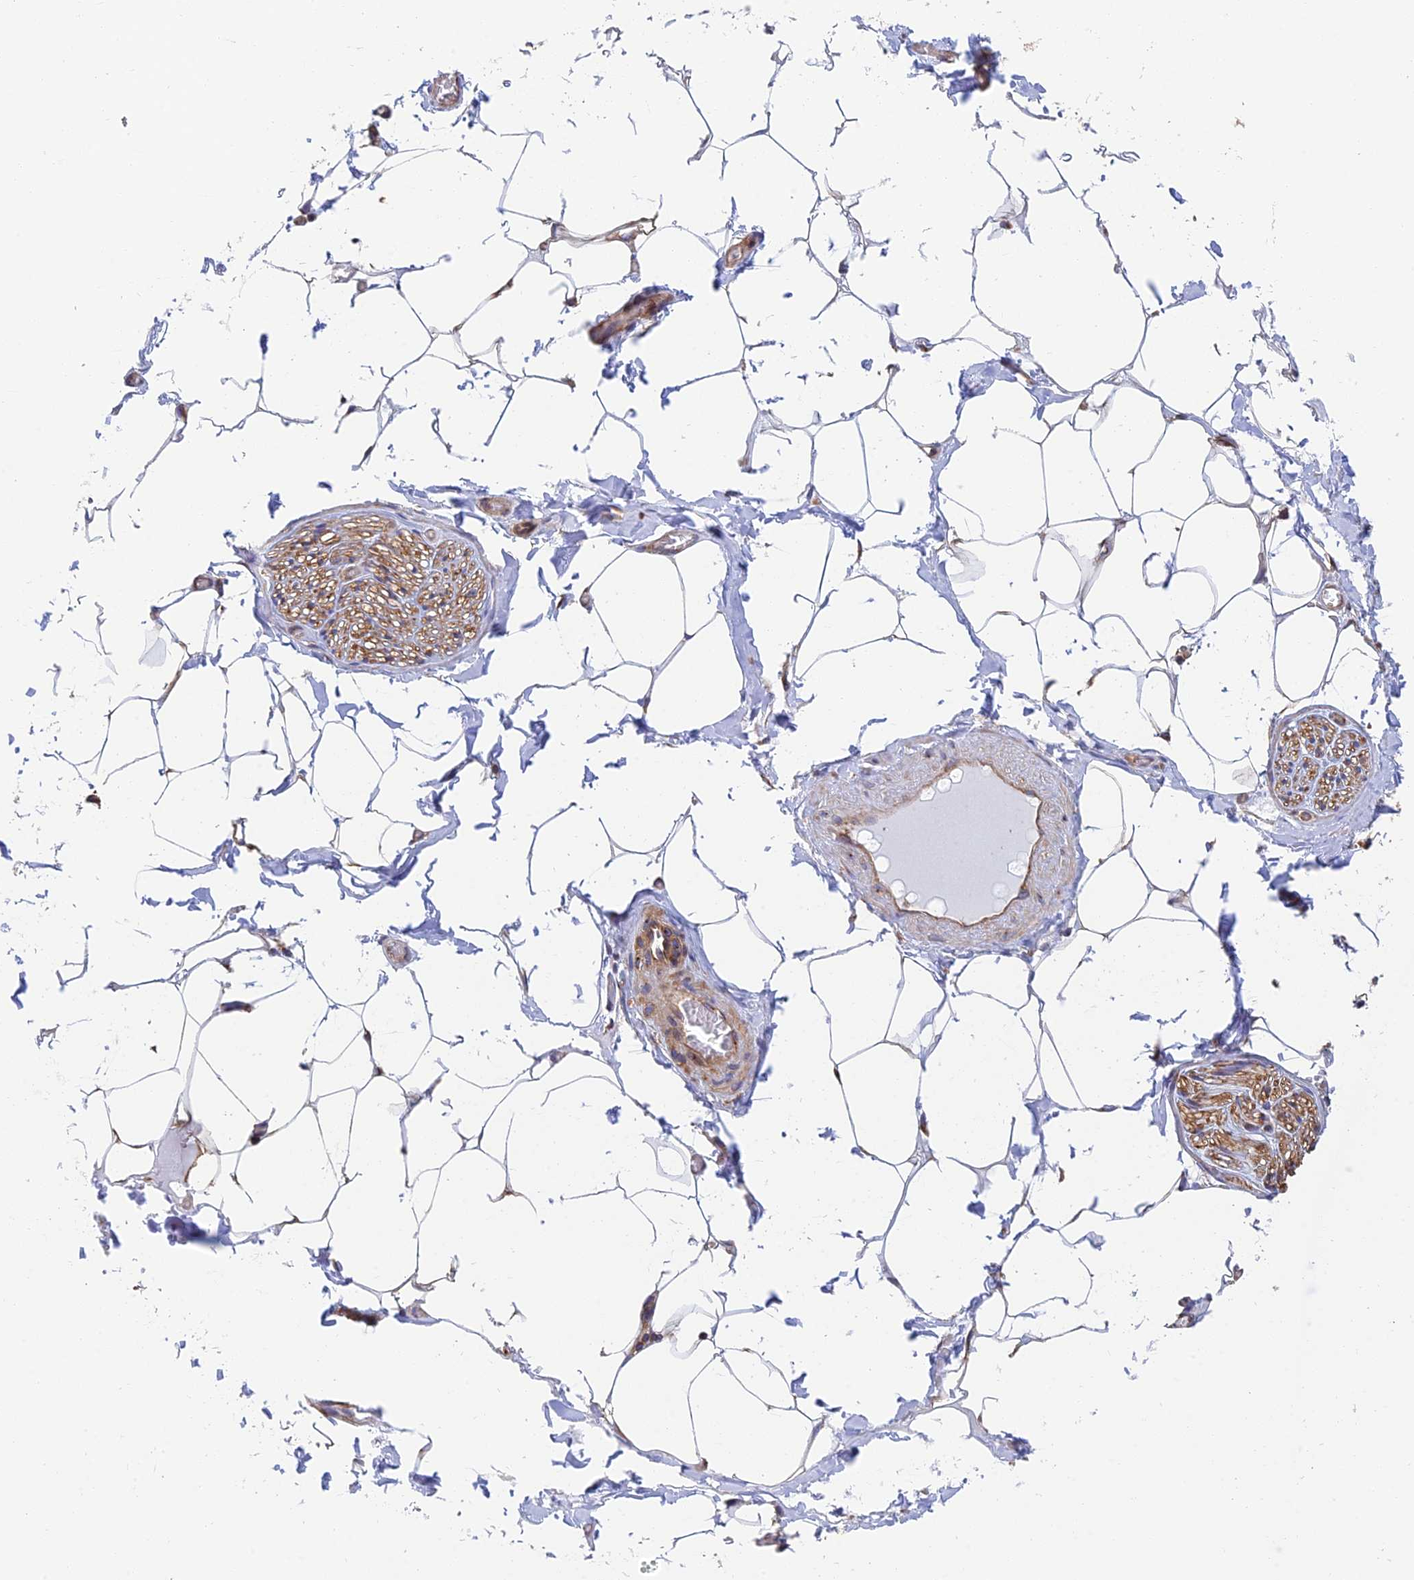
{"staining": {"intensity": "moderate", "quantity": ">75%", "location": "cytoplasmic/membranous"}, "tissue": "adipose tissue", "cell_type": "Adipocytes", "image_type": "normal", "snomed": [{"axis": "morphology", "description": "Normal tissue, NOS"}, {"axis": "topography", "description": "Soft tissue"}, {"axis": "topography", "description": "Adipose tissue"}, {"axis": "topography", "description": "Vascular tissue"}, {"axis": "topography", "description": "Peripheral nerve tissue"}], "caption": "A photomicrograph of adipose tissue stained for a protein exhibits moderate cytoplasmic/membranous brown staining in adipocytes. Ihc stains the protein of interest in brown and the nuclei are stained blue.", "gene": "DCTN2", "patient": {"sex": "male", "age": 46}}